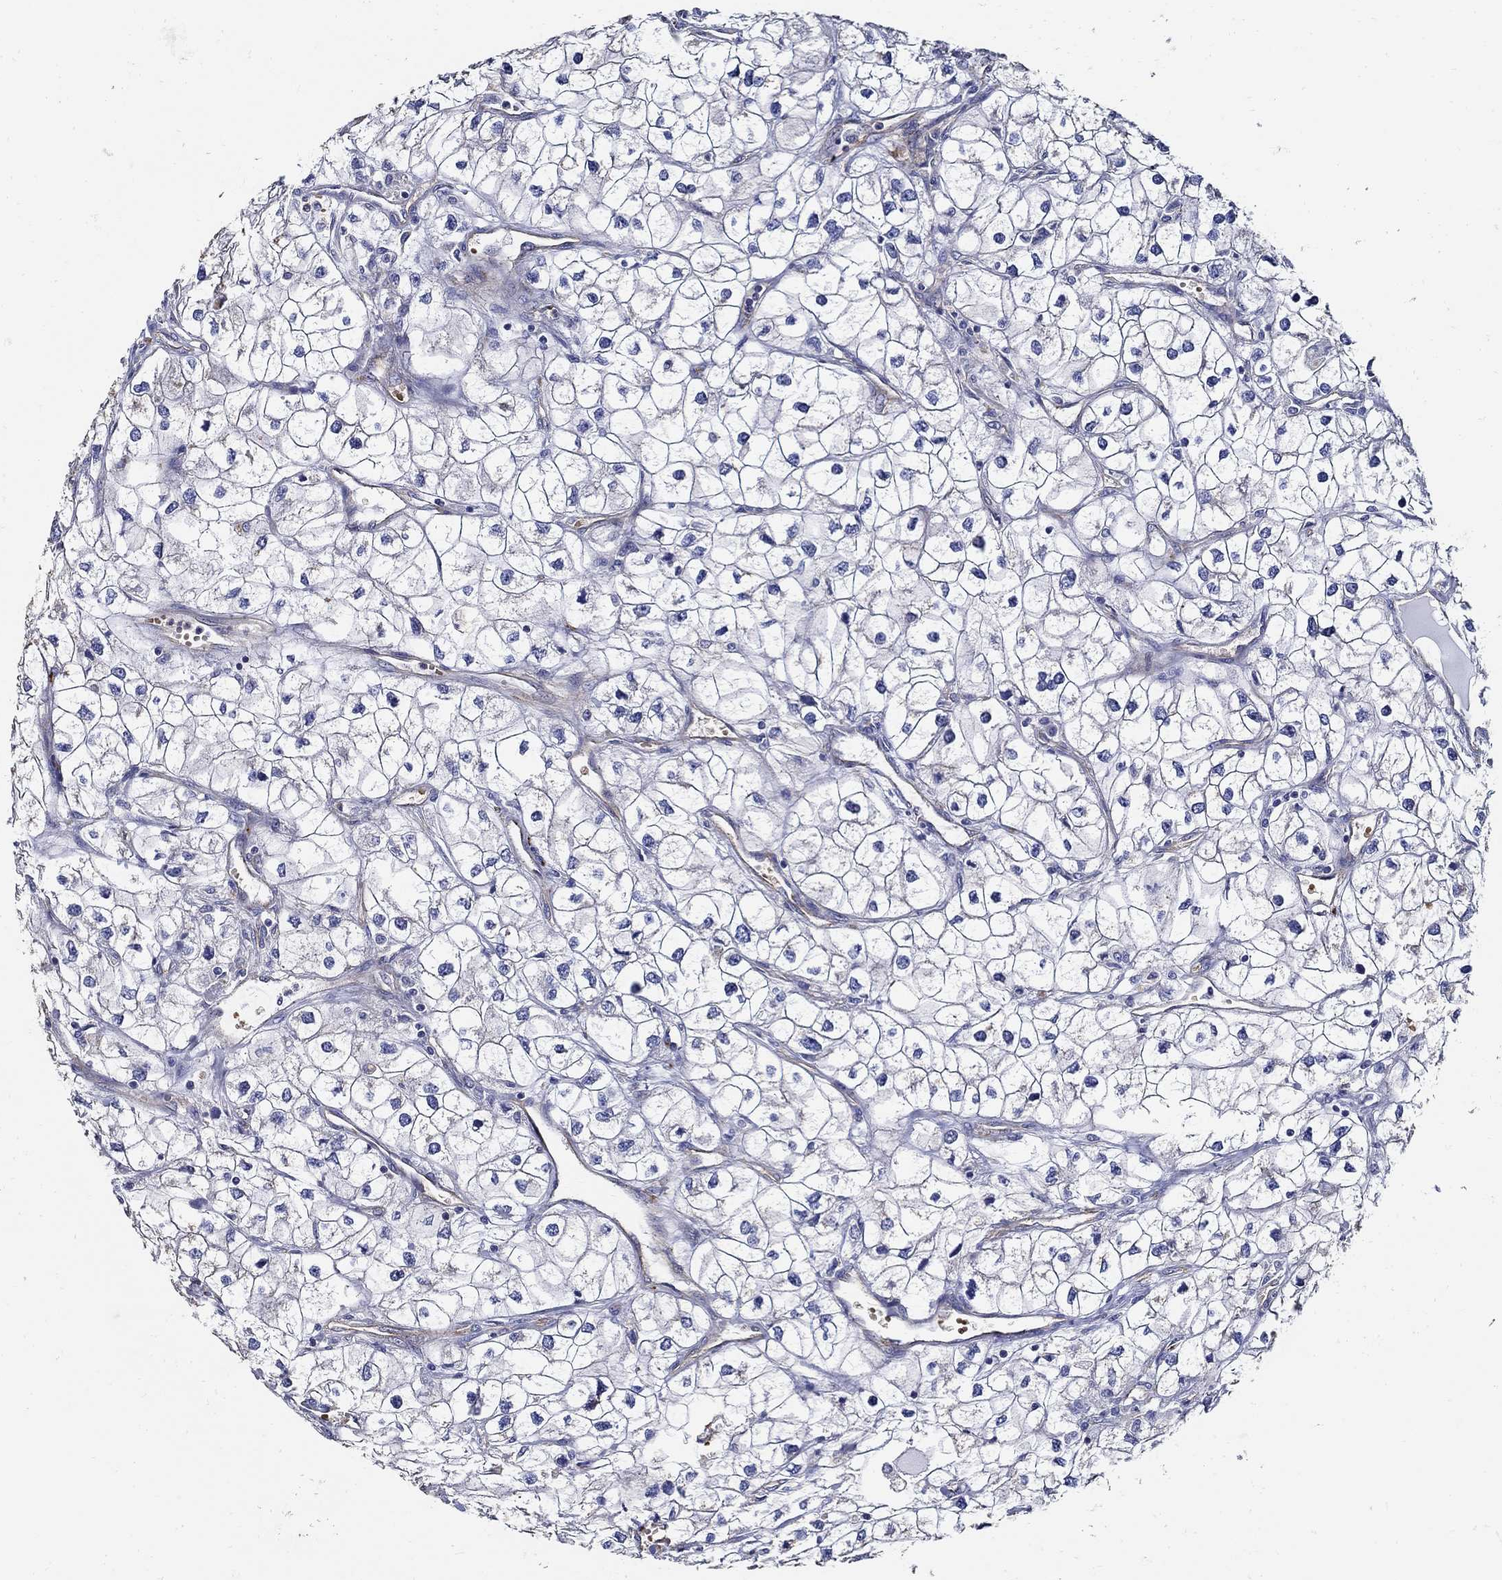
{"staining": {"intensity": "negative", "quantity": "none", "location": "none"}, "tissue": "renal cancer", "cell_type": "Tumor cells", "image_type": "cancer", "snomed": [{"axis": "morphology", "description": "Adenocarcinoma, NOS"}, {"axis": "topography", "description": "Kidney"}], "caption": "There is no significant expression in tumor cells of renal adenocarcinoma.", "gene": "APBB3", "patient": {"sex": "male", "age": 59}}